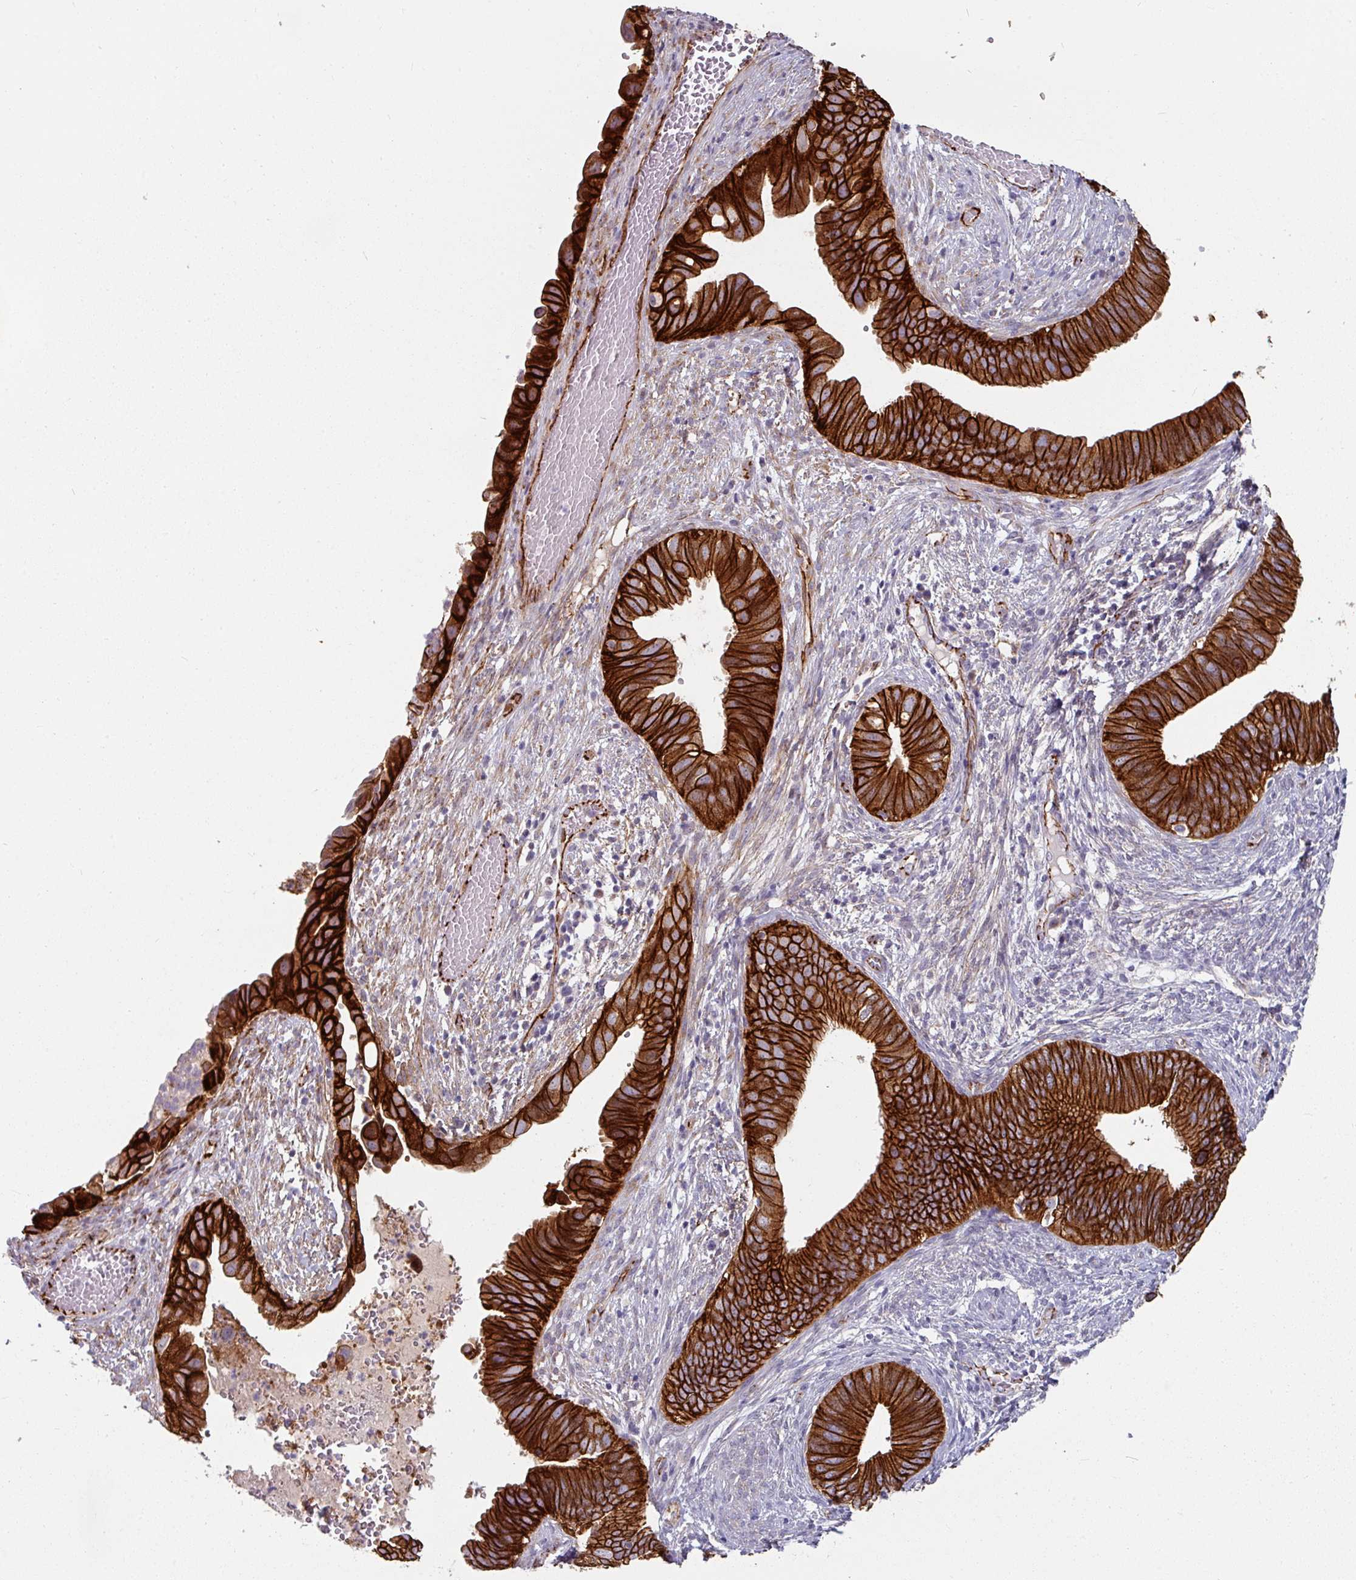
{"staining": {"intensity": "strong", "quantity": ">75%", "location": "cytoplasmic/membranous"}, "tissue": "cervical cancer", "cell_type": "Tumor cells", "image_type": "cancer", "snomed": [{"axis": "morphology", "description": "Adenocarcinoma, NOS"}, {"axis": "topography", "description": "Cervix"}], "caption": "The immunohistochemical stain highlights strong cytoplasmic/membranous expression in tumor cells of cervical adenocarcinoma tissue. (DAB (3,3'-diaminobenzidine) = brown stain, brightfield microscopy at high magnification).", "gene": "JUP", "patient": {"sex": "female", "age": 42}}